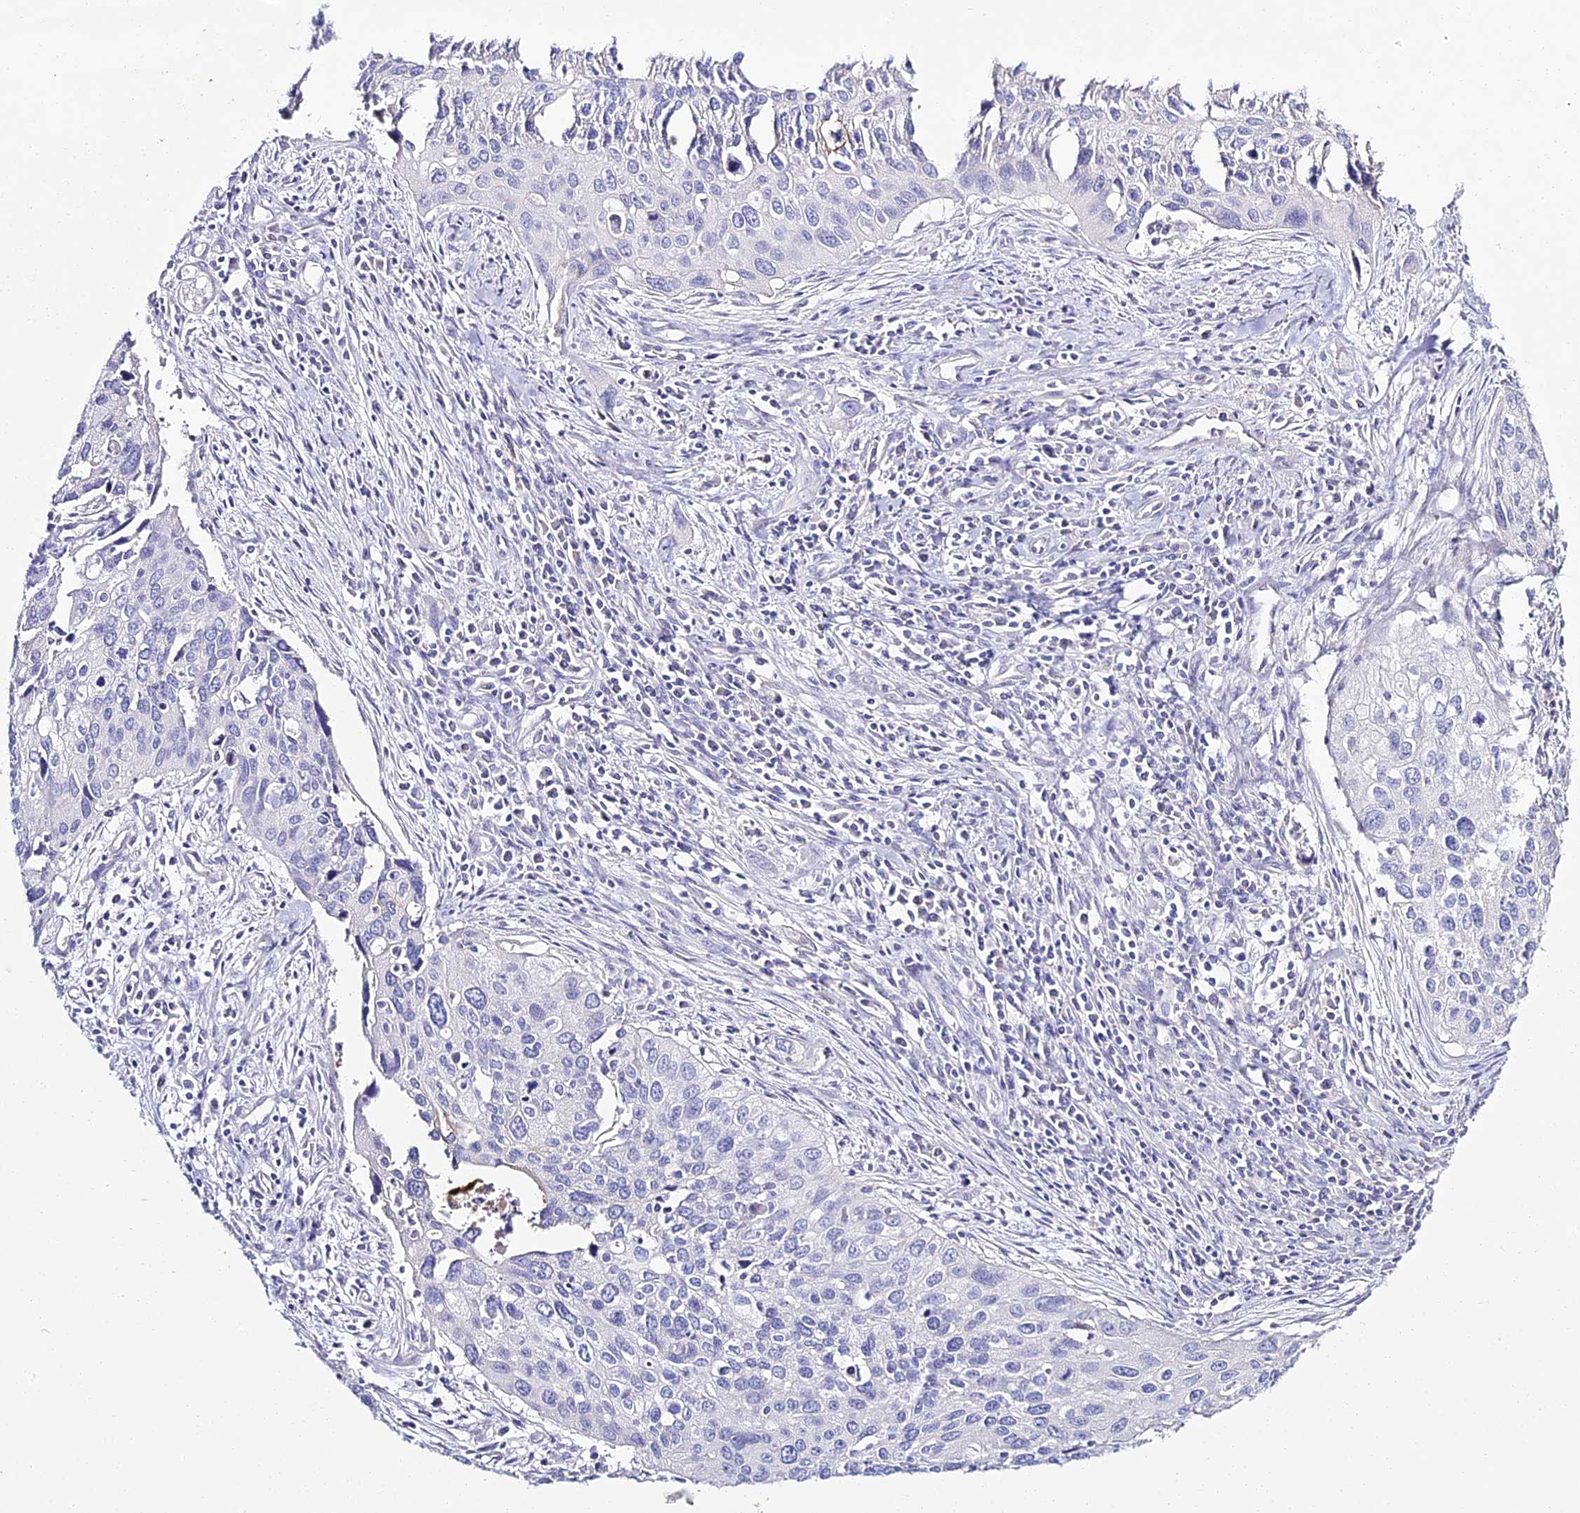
{"staining": {"intensity": "negative", "quantity": "none", "location": "none"}, "tissue": "cervical cancer", "cell_type": "Tumor cells", "image_type": "cancer", "snomed": [{"axis": "morphology", "description": "Squamous cell carcinoma, NOS"}, {"axis": "topography", "description": "Cervix"}], "caption": "Cervical cancer (squamous cell carcinoma) was stained to show a protein in brown. There is no significant positivity in tumor cells.", "gene": "ALPG", "patient": {"sex": "female", "age": 55}}